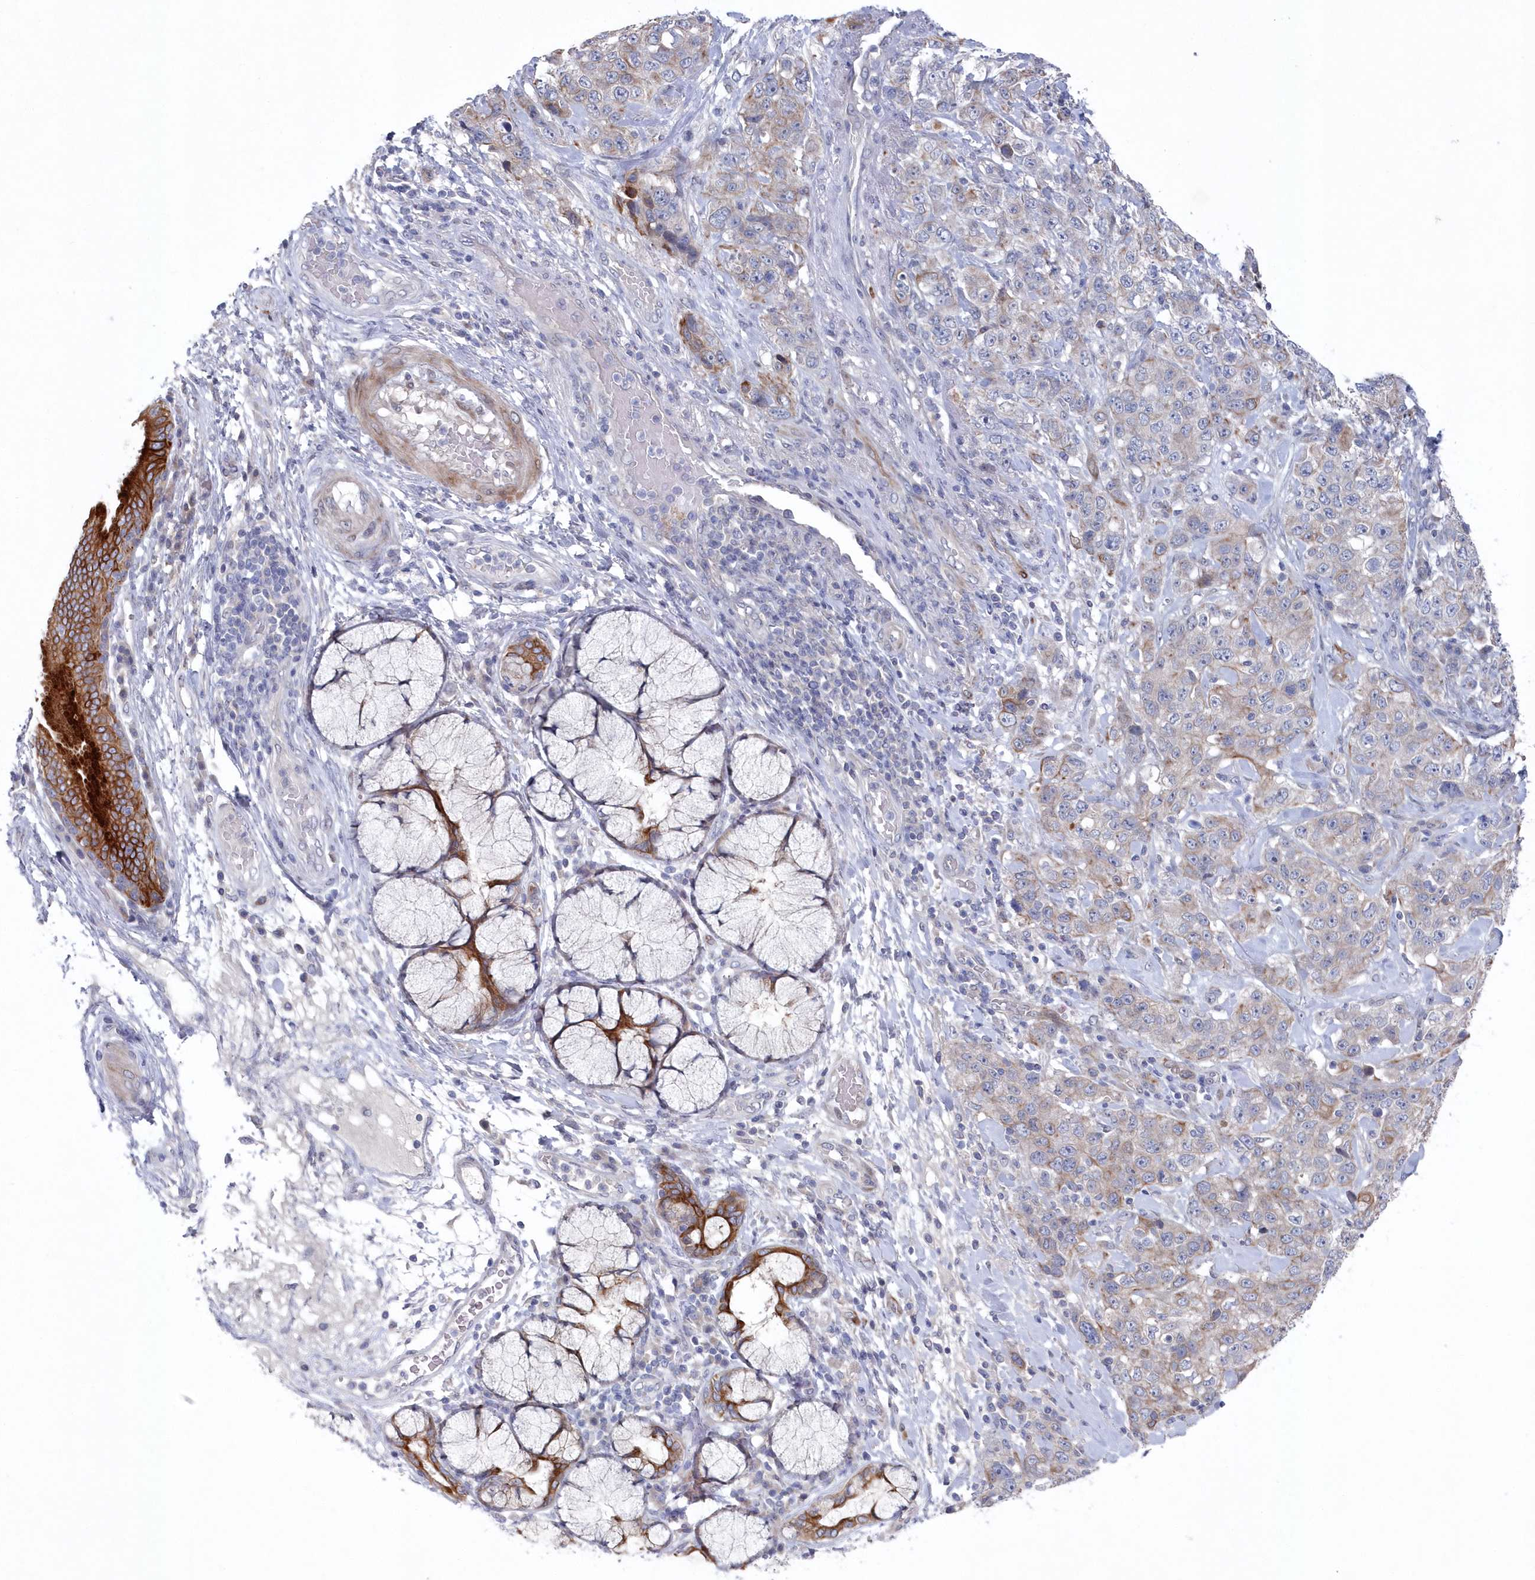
{"staining": {"intensity": "negative", "quantity": "none", "location": "none"}, "tissue": "stomach cancer", "cell_type": "Tumor cells", "image_type": "cancer", "snomed": [{"axis": "morphology", "description": "Adenocarcinoma, NOS"}, {"axis": "topography", "description": "Stomach"}], "caption": "DAB (3,3'-diaminobenzidine) immunohistochemical staining of human stomach cancer (adenocarcinoma) demonstrates no significant positivity in tumor cells.", "gene": "KIAA1586", "patient": {"sex": "male", "age": 48}}